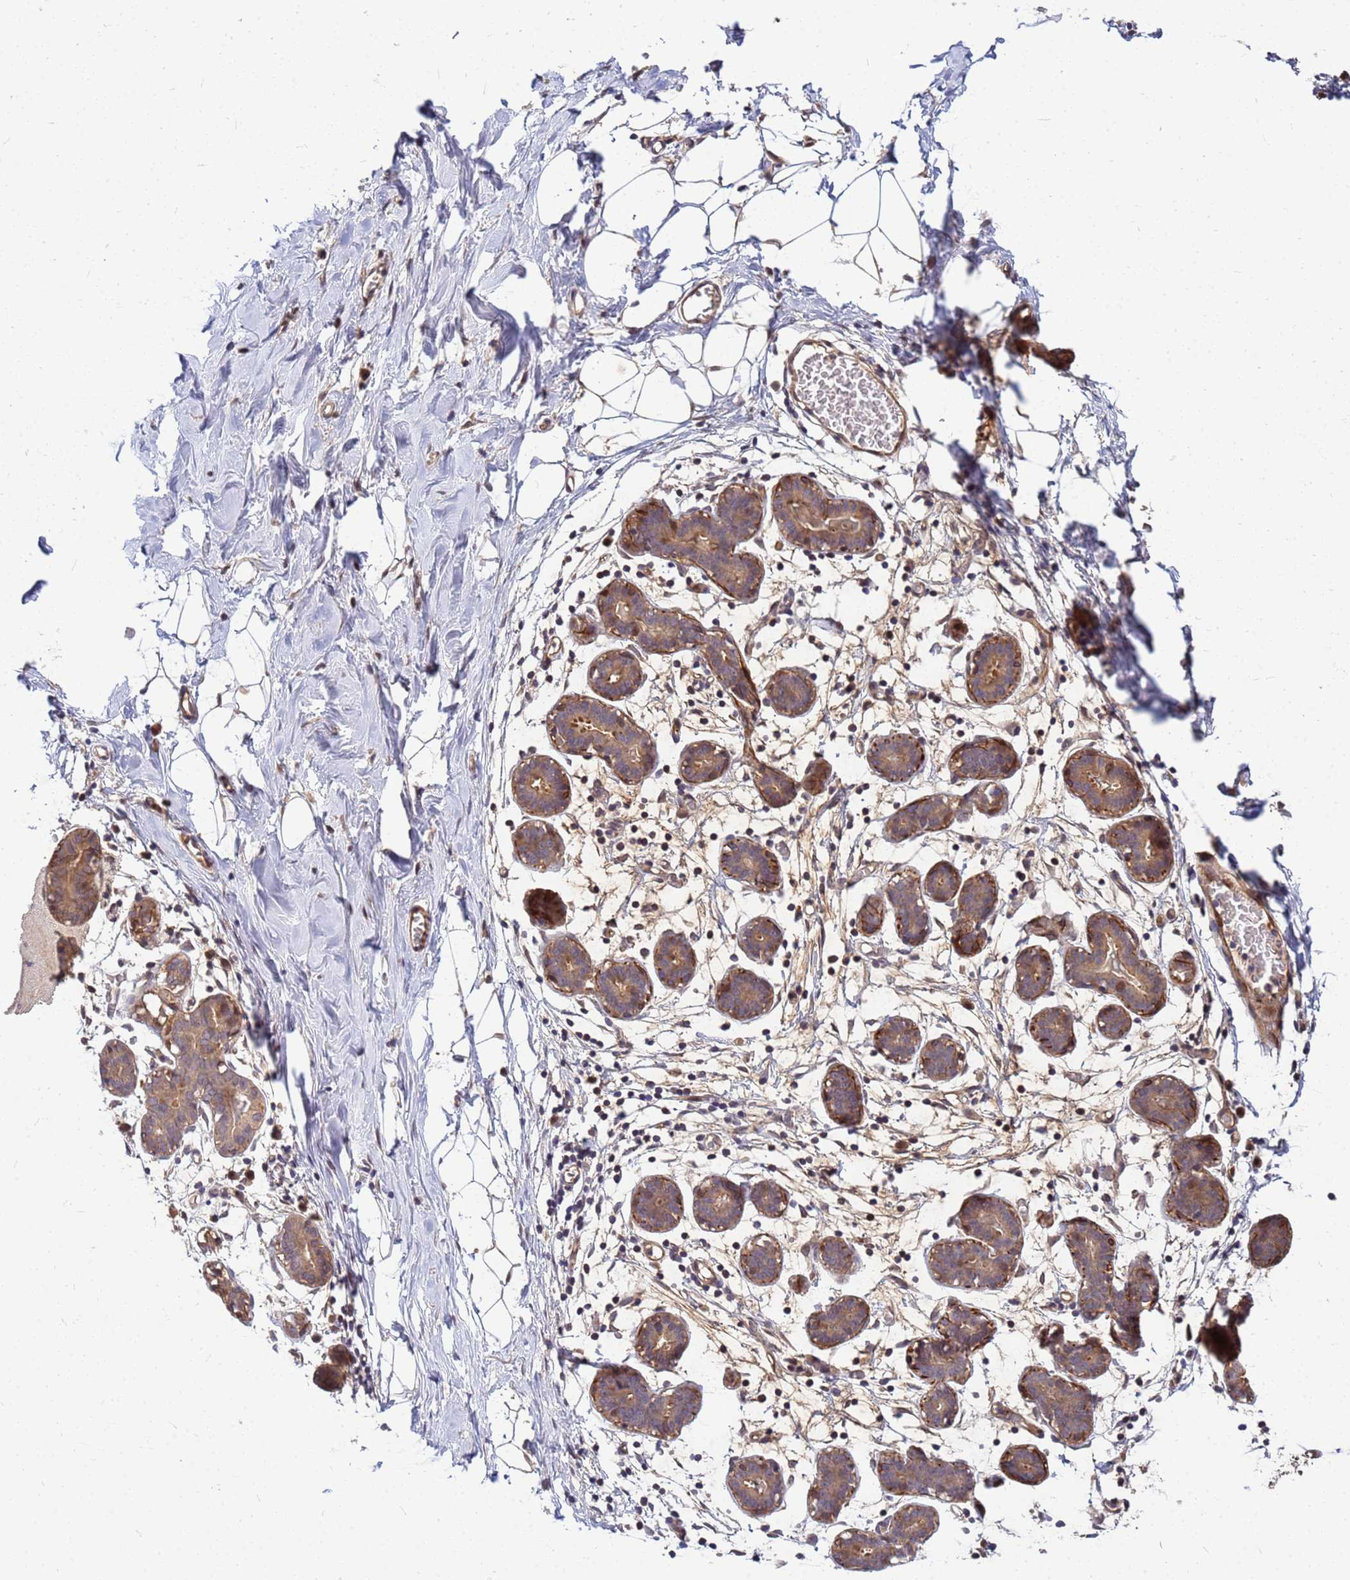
{"staining": {"intensity": "negative", "quantity": "none", "location": "none"}, "tissue": "breast", "cell_type": "Adipocytes", "image_type": "normal", "snomed": [{"axis": "morphology", "description": "Normal tissue, NOS"}, {"axis": "topography", "description": "Breast"}], "caption": "Breast stained for a protein using immunohistochemistry (IHC) exhibits no expression adipocytes.", "gene": "DUS4L", "patient": {"sex": "female", "age": 27}}